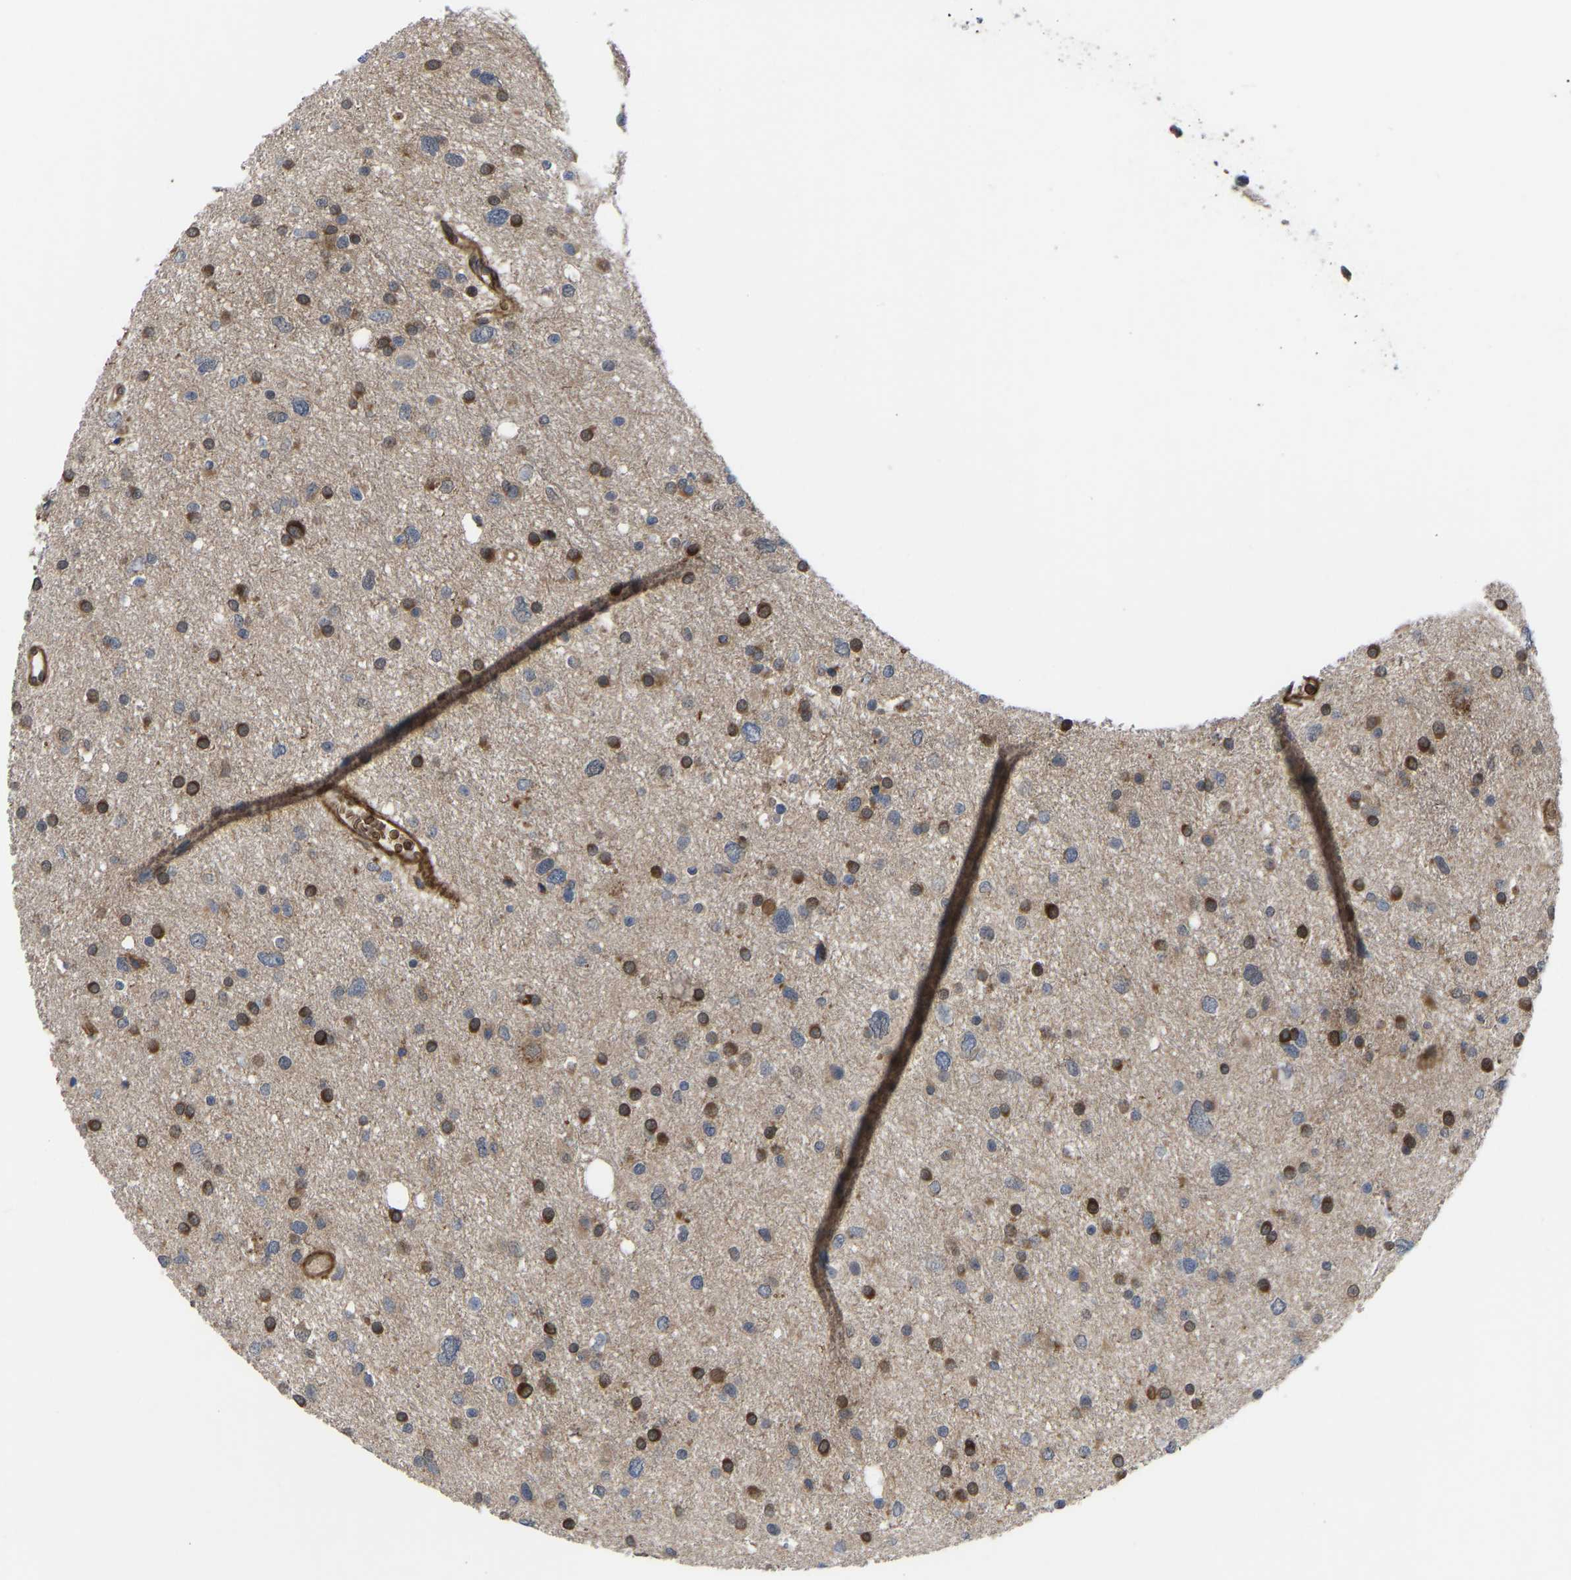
{"staining": {"intensity": "strong", "quantity": "25%-75%", "location": "cytoplasmic/membranous"}, "tissue": "glioma", "cell_type": "Tumor cells", "image_type": "cancer", "snomed": [{"axis": "morphology", "description": "Glioma, malignant, Low grade"}, {"axis": "topography", "description": "Brain"}], "caption": "Protein analysis of glioma tissue demonstrates strong cytoplasmic/membranous staining in about 25%-75% of tumor cells. The protein of interest is stained brown, and the nuclei are stained in blue (DAB IHC with brightfield microscopy, high magnification).", "gene": "CYP7B1", "patient": {"sex": "female", "age": 37}}